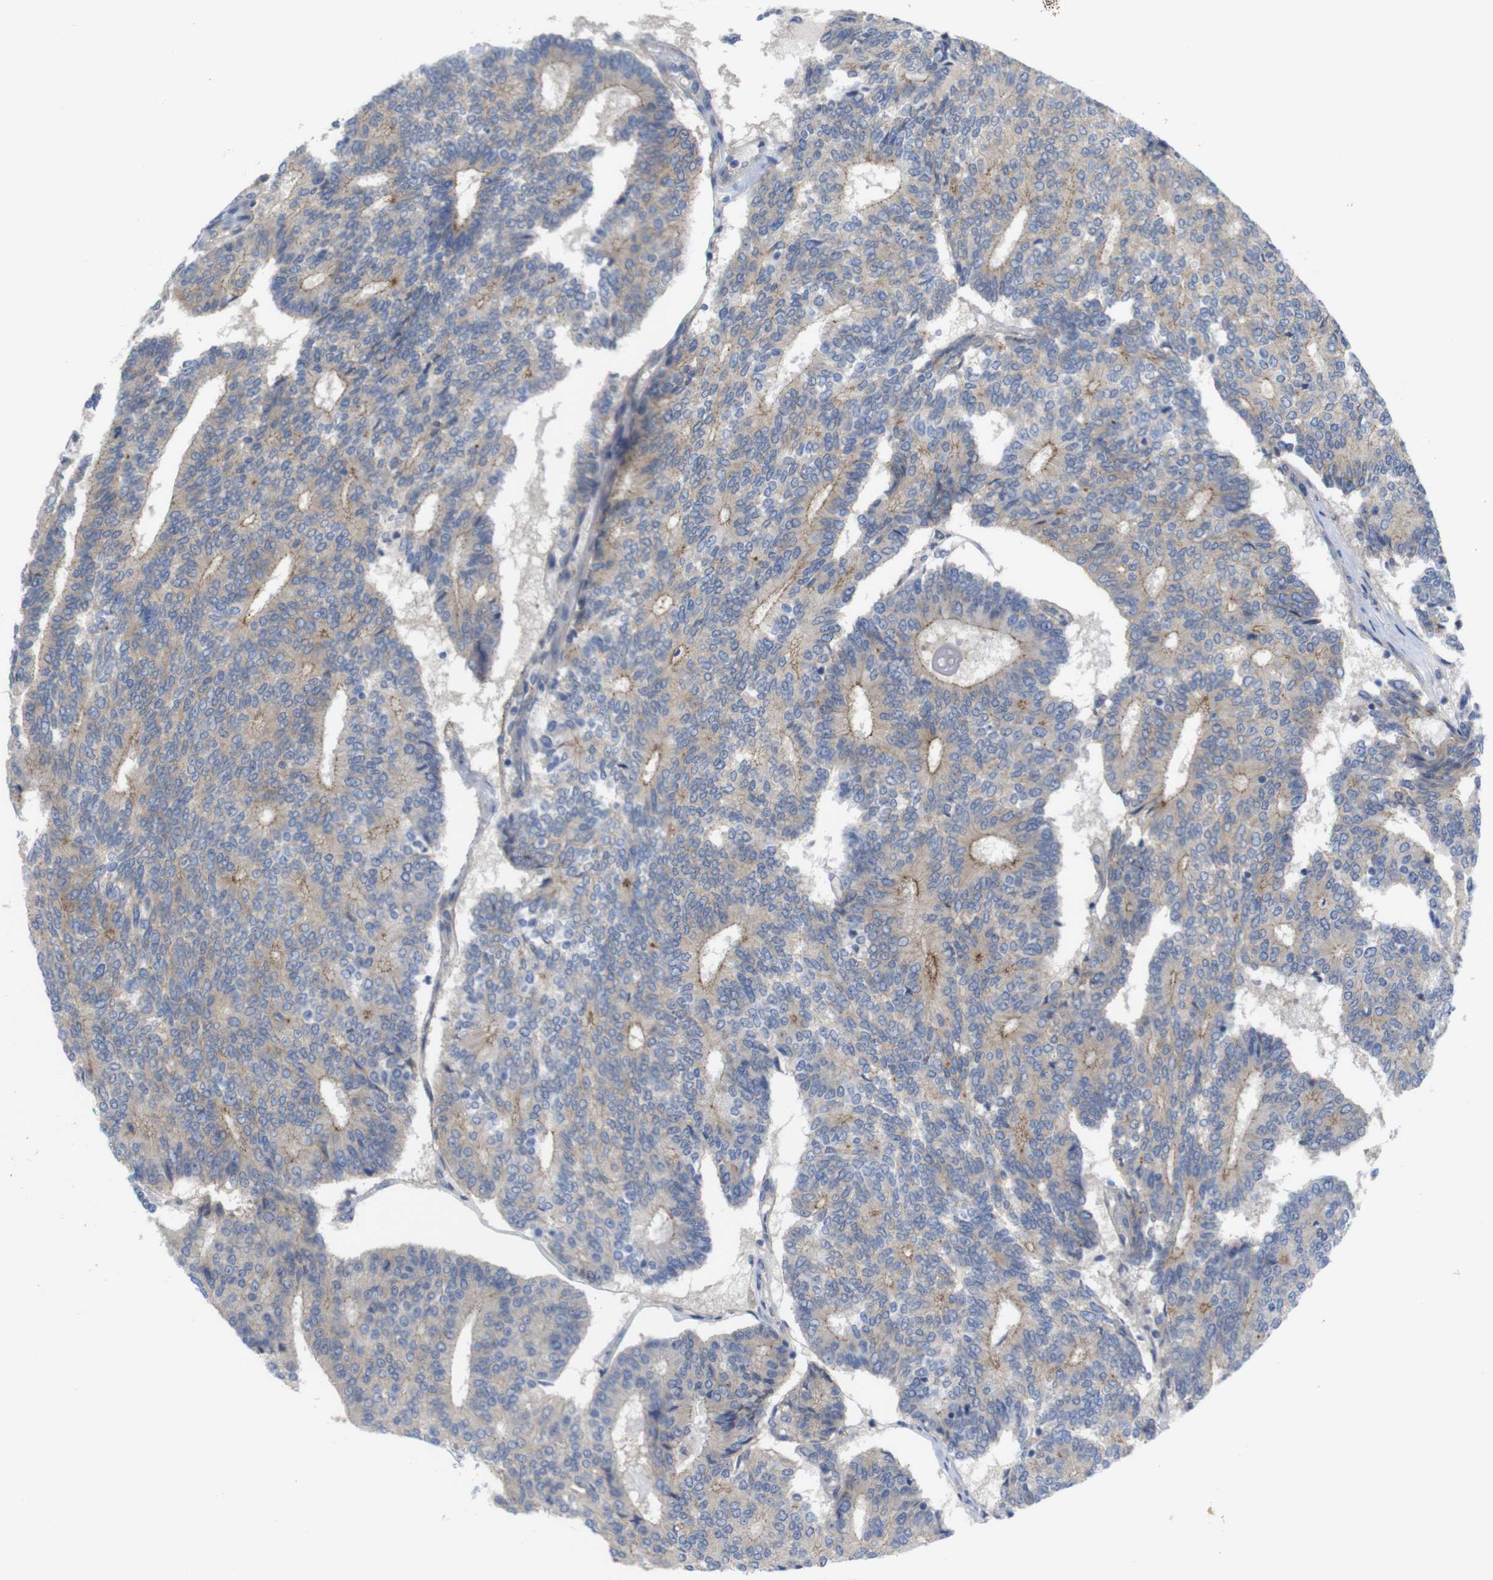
{"staining": {"intensity": "moderate", "quantity": "25%-75%", "location": "cytoplasmic/membranous"}, "tissue": "prostate cancer", "cell_type": "Tumor cells", "image_type": "cancer", "snomed": [{"axis": "morphology", "description": "Normal tissue, NOS"}, {"axis": "morphology", "description": "Adenocarcinoma, High grade"}, {"axis": "topography", "description": "Prostate"}, {"axis": "topography", "description": "Seminal veicle"}], "caption": "Immunohistochemical staining of prostate cancer (high-grade adenocarcinoma) exhibits medium levels of moderate cytoplasmic/membranous protein expression in about 25%-75% of tumor cells. The staining was performed using DAB, with brown indicating positive protein expression. Nuclei are stained blue with hematoxylin.", "gene": "KIDINS220", "patient": {"sex": "male", "age": 55}}